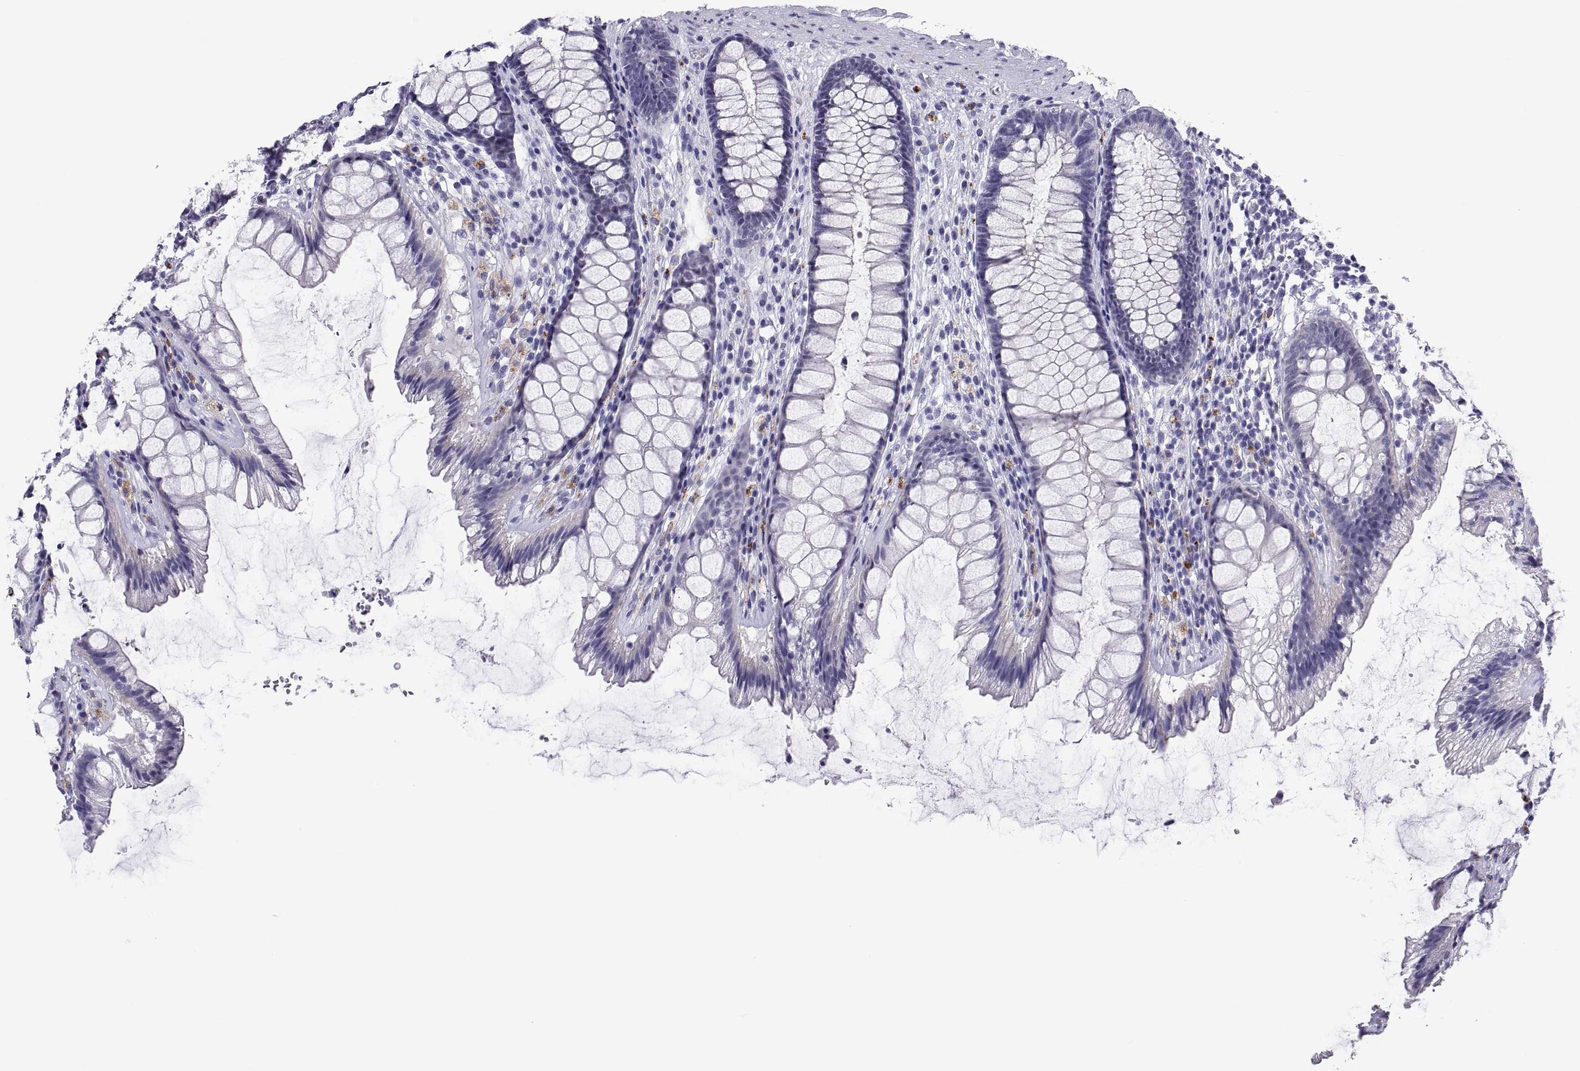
{"staining": {"intensity": "negative", "quantity": "none", "location": "none"}, "tissue": "rectum", "cell_type": "Glandular cells", "image_type": "normal", "snomed": [{"axis": "morphology", "description": "Normal tissue, NOS"}, {"axis": "topography", "description": "Rectum"}], "caption": "This is an immunohistochemistry (IHC) micrograph of unremarkable human rectum. There is no expression in glandular cells.", "gene": "QRICH2", "patient": {"sex": "male", "age": 72}}